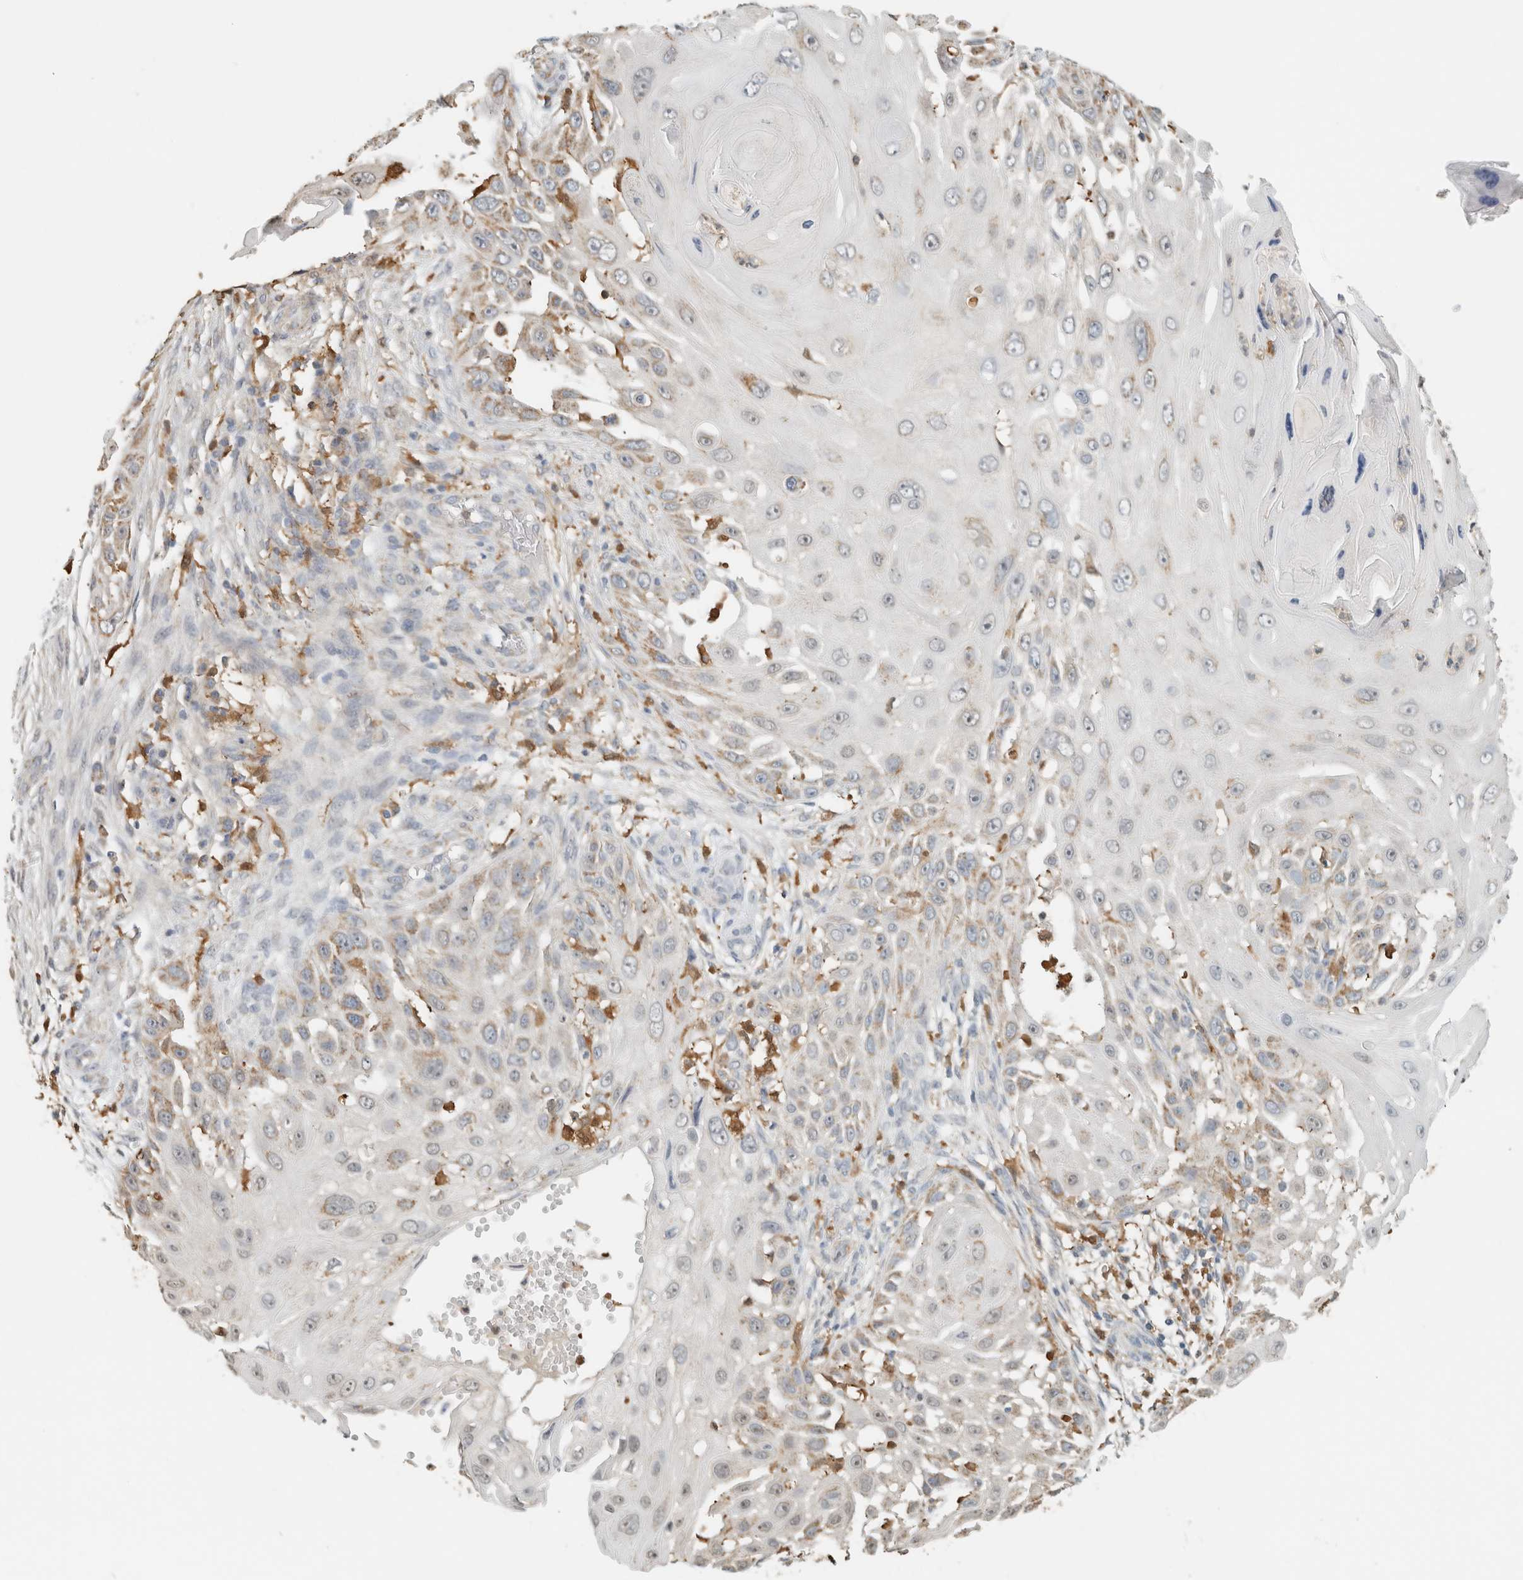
{"staining": {"intensity": "weak", "quantity": "25%-75%", "location": "cytoplasmic/membranous"}, "tissue": "skin cancer", "cell_type": "Tumor cells", "image_type": "cancer", "snomed": [{"axis": "morphology", "description": "Squamous cell carcinoma, NOS"}, {"axis": "topography", "description": "Skin"}], "caption": "Skin cancer was stained to show a protein in brown. There is low levels of weak cytoplasmic/membranous staining in approximately 25%-75% of tumor cells.", "gene": "CAPG", "patient": {"sex": "female", "age": 44}}